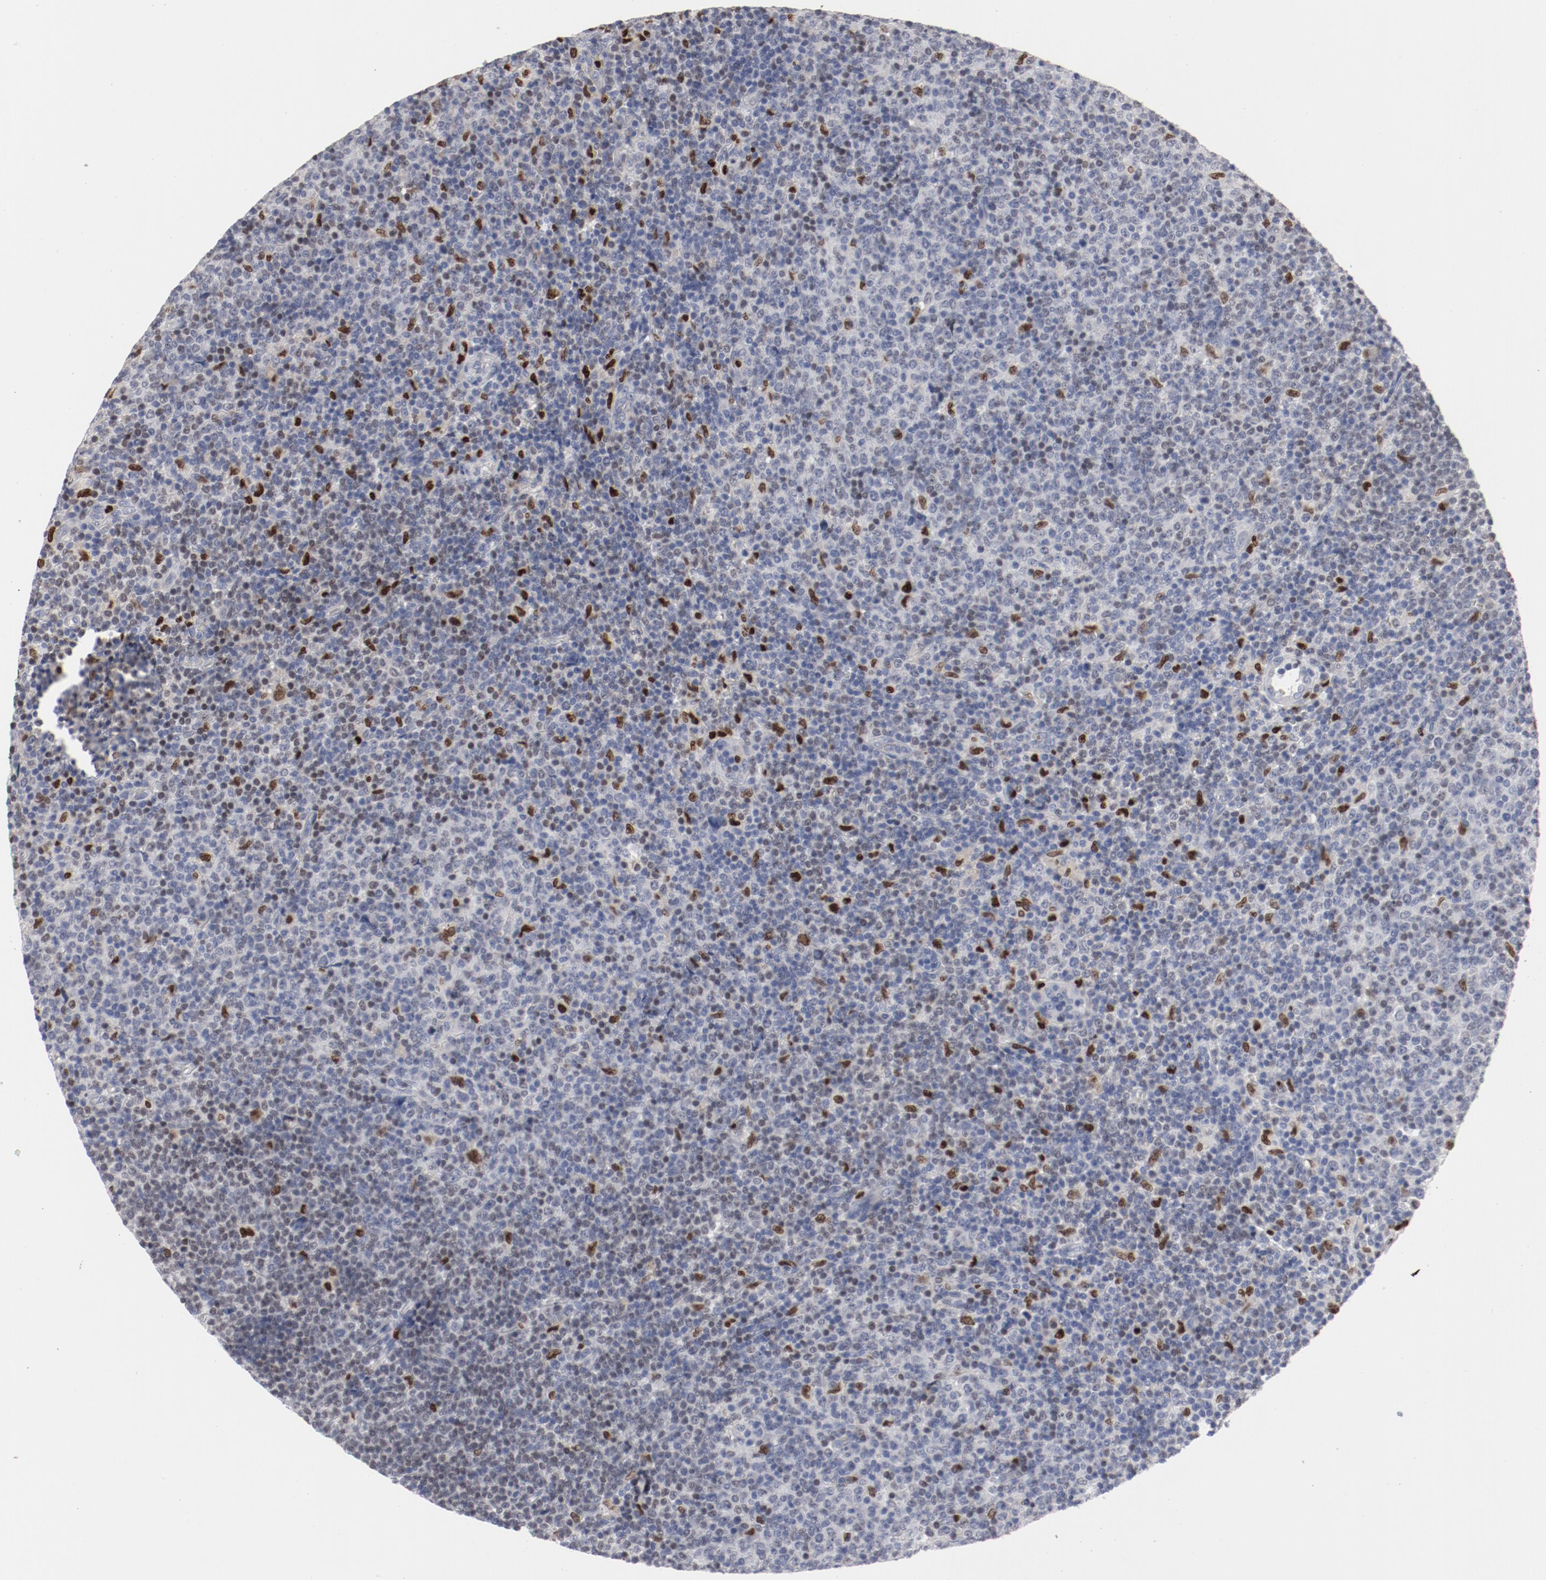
{"staining": {"intensity": "negative", "quantity": "none", "location": "none"}, "tissue": "lymphoma", "cell_type": "Tumor cells", "image_type": "cancer", "snomed": [{"axis": "morphology", "description": "Malignant lymphoma, non-Hodgkin's type, Low grade"}, {"axis": "topography", "description": "Lymph node"}], "caption": "This photomicrograph is of low-grade malignant lymphoma, non-Hodgkin's type stained with immunohistochemistry (IHC) to label a protein in brown with the nuclei are counter-stained blue. There is no positivity in tumor cells.", "gene": "SPI1", "patient": {"sex": "male", "age": 70}}